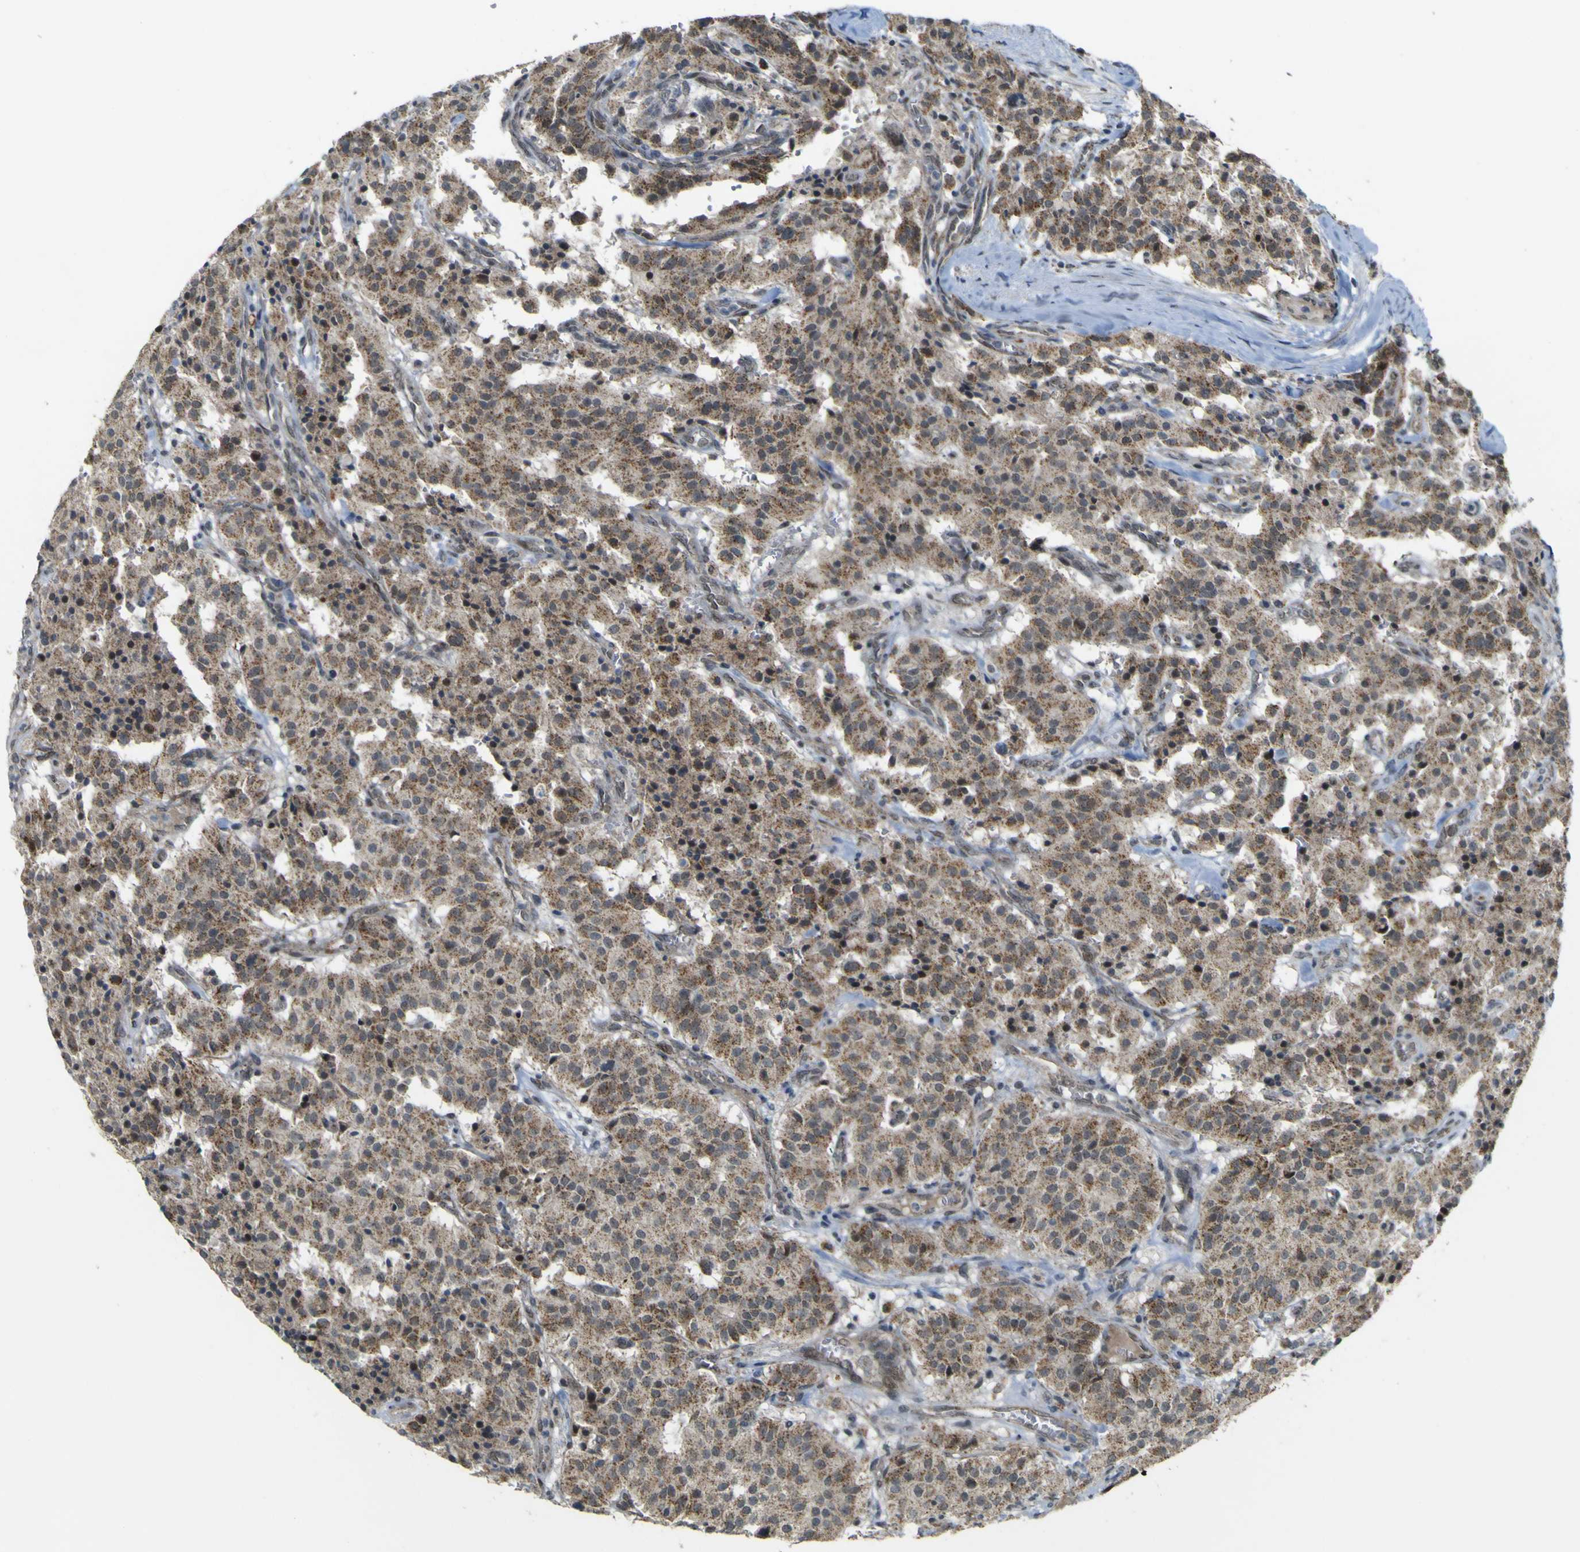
{"staining": {"intensity": "moderate", "quantity": ">75%", "location": "cytoplasmic/membranous,nuclear"}, "tissue": "carcinoid", "cell_type": "Tumor cells", "image_type": "cancer", "snomed": [{"axis": "morphology", "description": "Carcinoid, malignant, NOS"}, {"axis": "topography", "description": "Lung"}], "caption": "Immunohistochemistry photomicrograph of neoplastic tissue: human malignant carcinoid stained using immunohistochemistry (IHC) exhibits medium levels of moderate protein expression localized specifically in the cytoplasmic/membranous and nuclear of tumor cells, appearing as a cytoplasmic/membranous and nuclear brown color.", "gene": "ACBD5", "patient": {"sex": "male", "age": 30}}